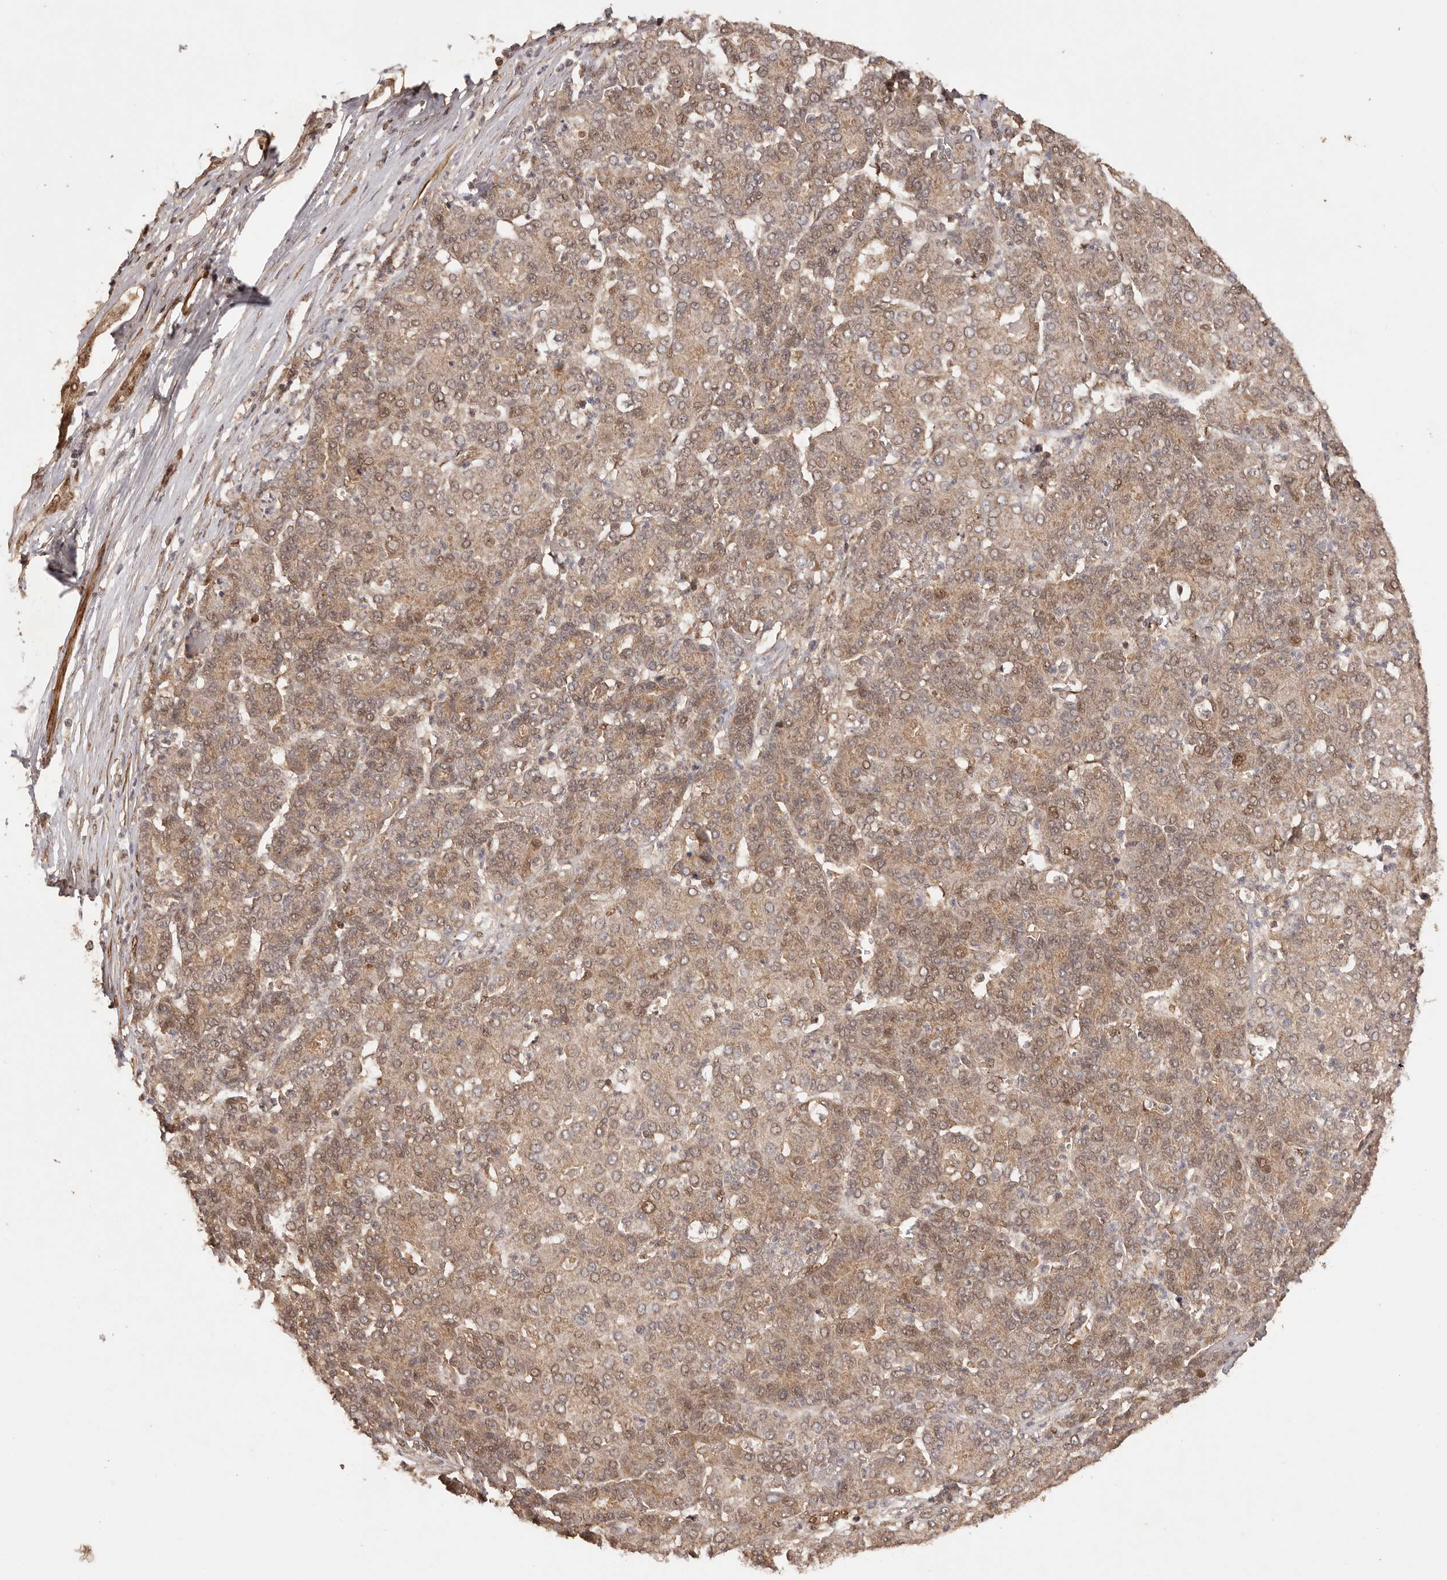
{"staining": {"intensity": "moderate", "quantity": ">75%", "location": "cytoplasmic/membranous,nuclear"}, "tissue": "liver cancer", "cell_type": "Tumor cells", "image_type": "cancer", "snomed": [{"axis": "morphology", "description": "Carcinoma, Hepatocellular, NOS"}, {"axis": "topography", "description": "Liver"}], "caption": "Protein expression analysis of human liver cancer reveals moderate cytoplasmic/membranous and nuclear positivity in approximately >75% of tumor cells.", "gene": "UBR2", "patient": {"sex": "male", "age": 65}}